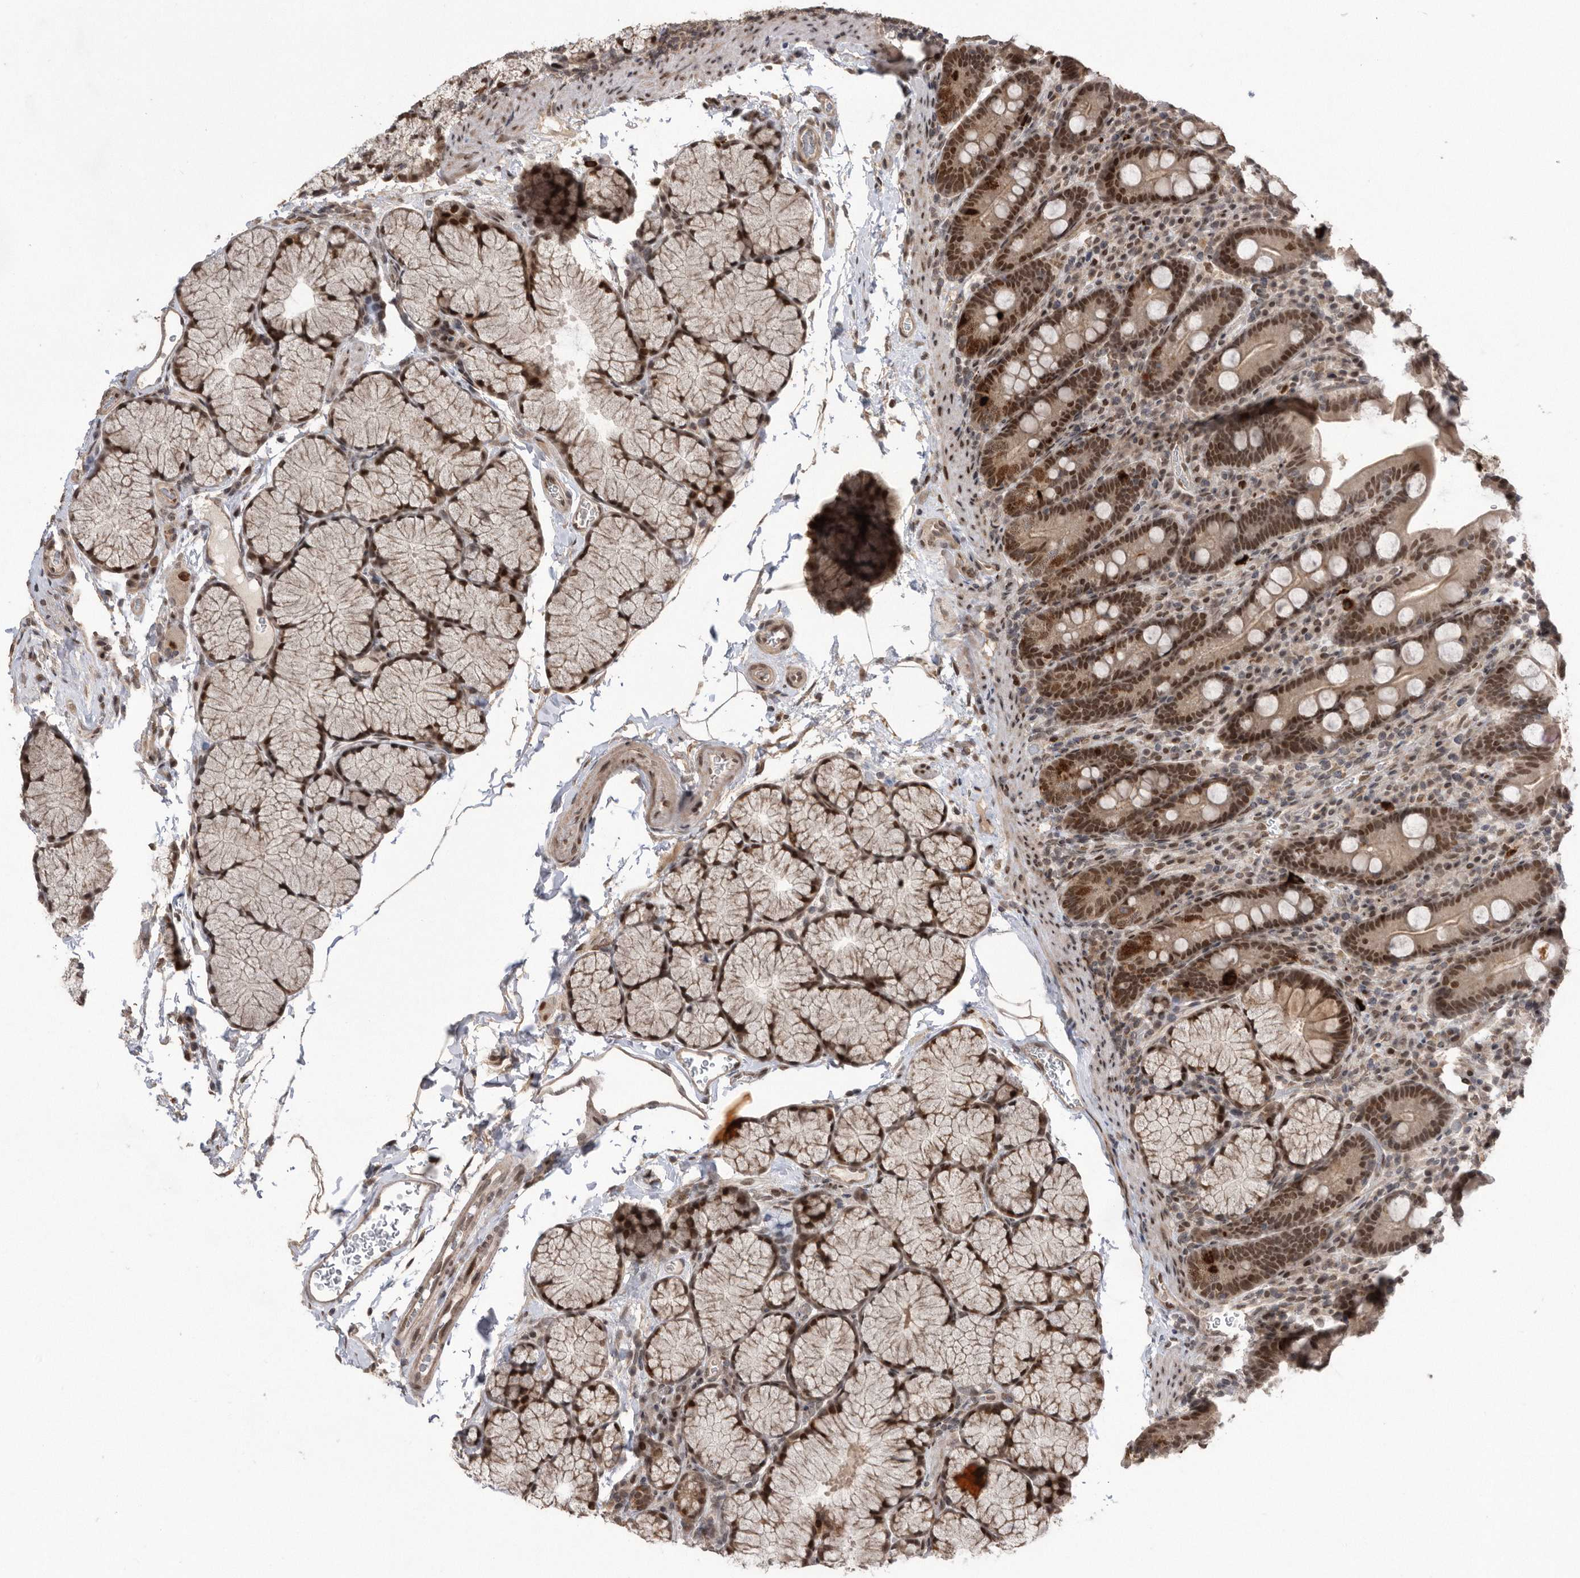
{"staining": {"intensity": "strong", "quantity": ">75%", "location": "cytoplasmic/membranous,nuclear"}, "tissue": "duodenum", "cell_type": "Glandular cells", "image_type": "normal", "snomed": [{"axis": "morphology", "description": "Normal tissue, NOS"}, {"axis": "topography", "description": "Duodenum"}], "caption": "The histopathology image displays immunohistochemical staining of unremarkable duodenum. There is strong cytoplasmic/membranous,nuclear expression is present in about >75% of glandular cells.", "gene": "TDRD3", "patient": {"sex": "male", "age": 35}}